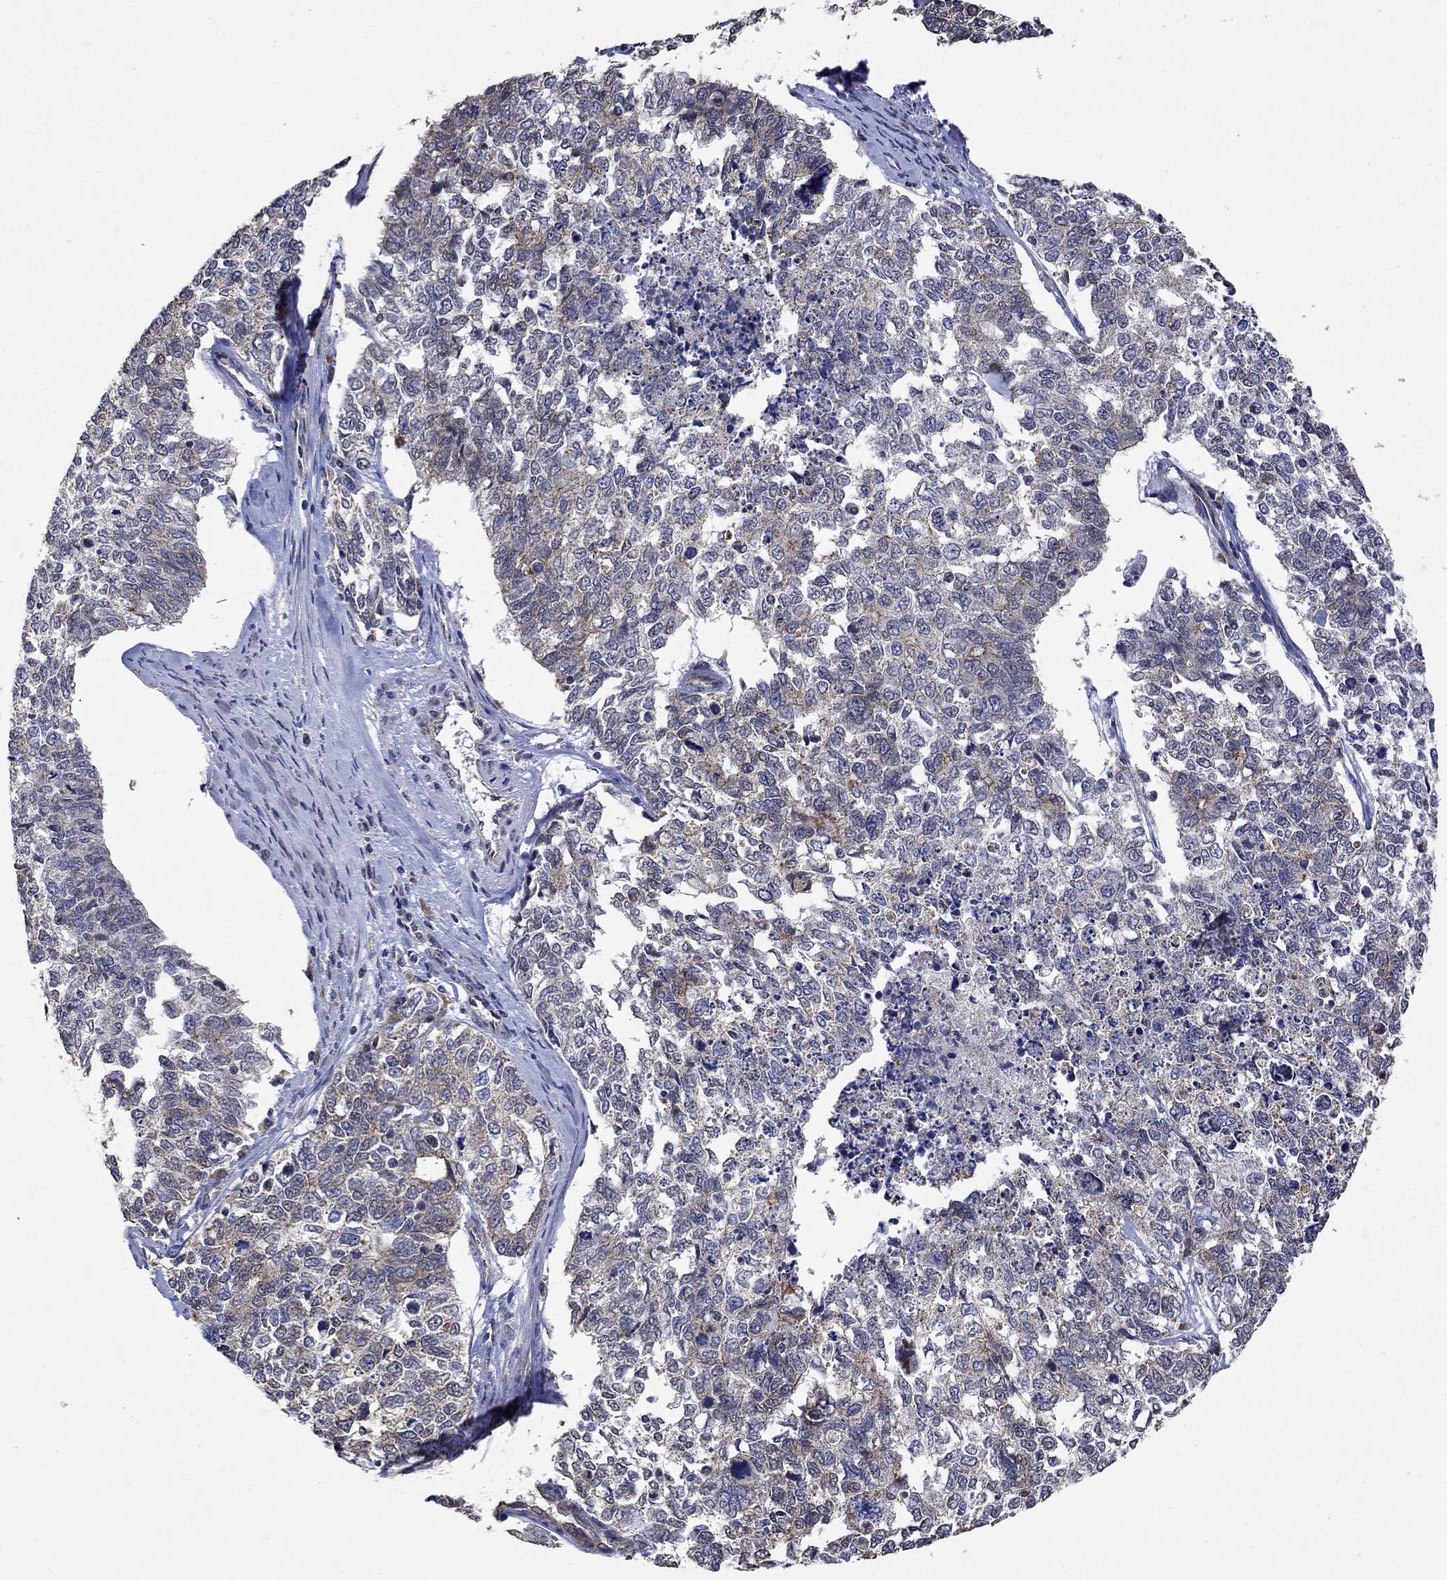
{"staining": {"intensity": "moderate", "quantity": "<25%", "location": "cytoplasmic/membranous"}, "tissue": "cervical cancer", "cell_type": "Tumor cells", "image_type": "cancer", "snomed": [{"axis": "morphology", "description": "Squamous cell carcinoma, NOS"}, {"axis": "topography", "description": "Cervix"}], "caption": "Human cervical squamous cell carcinoma stained with a brown dye exhibits moderate cytoplasmic/membranous positive expression in approximately <25% of tumor cells.", "gene": "ANKRA2", "patient": {"sex": "female", "age": 63}}